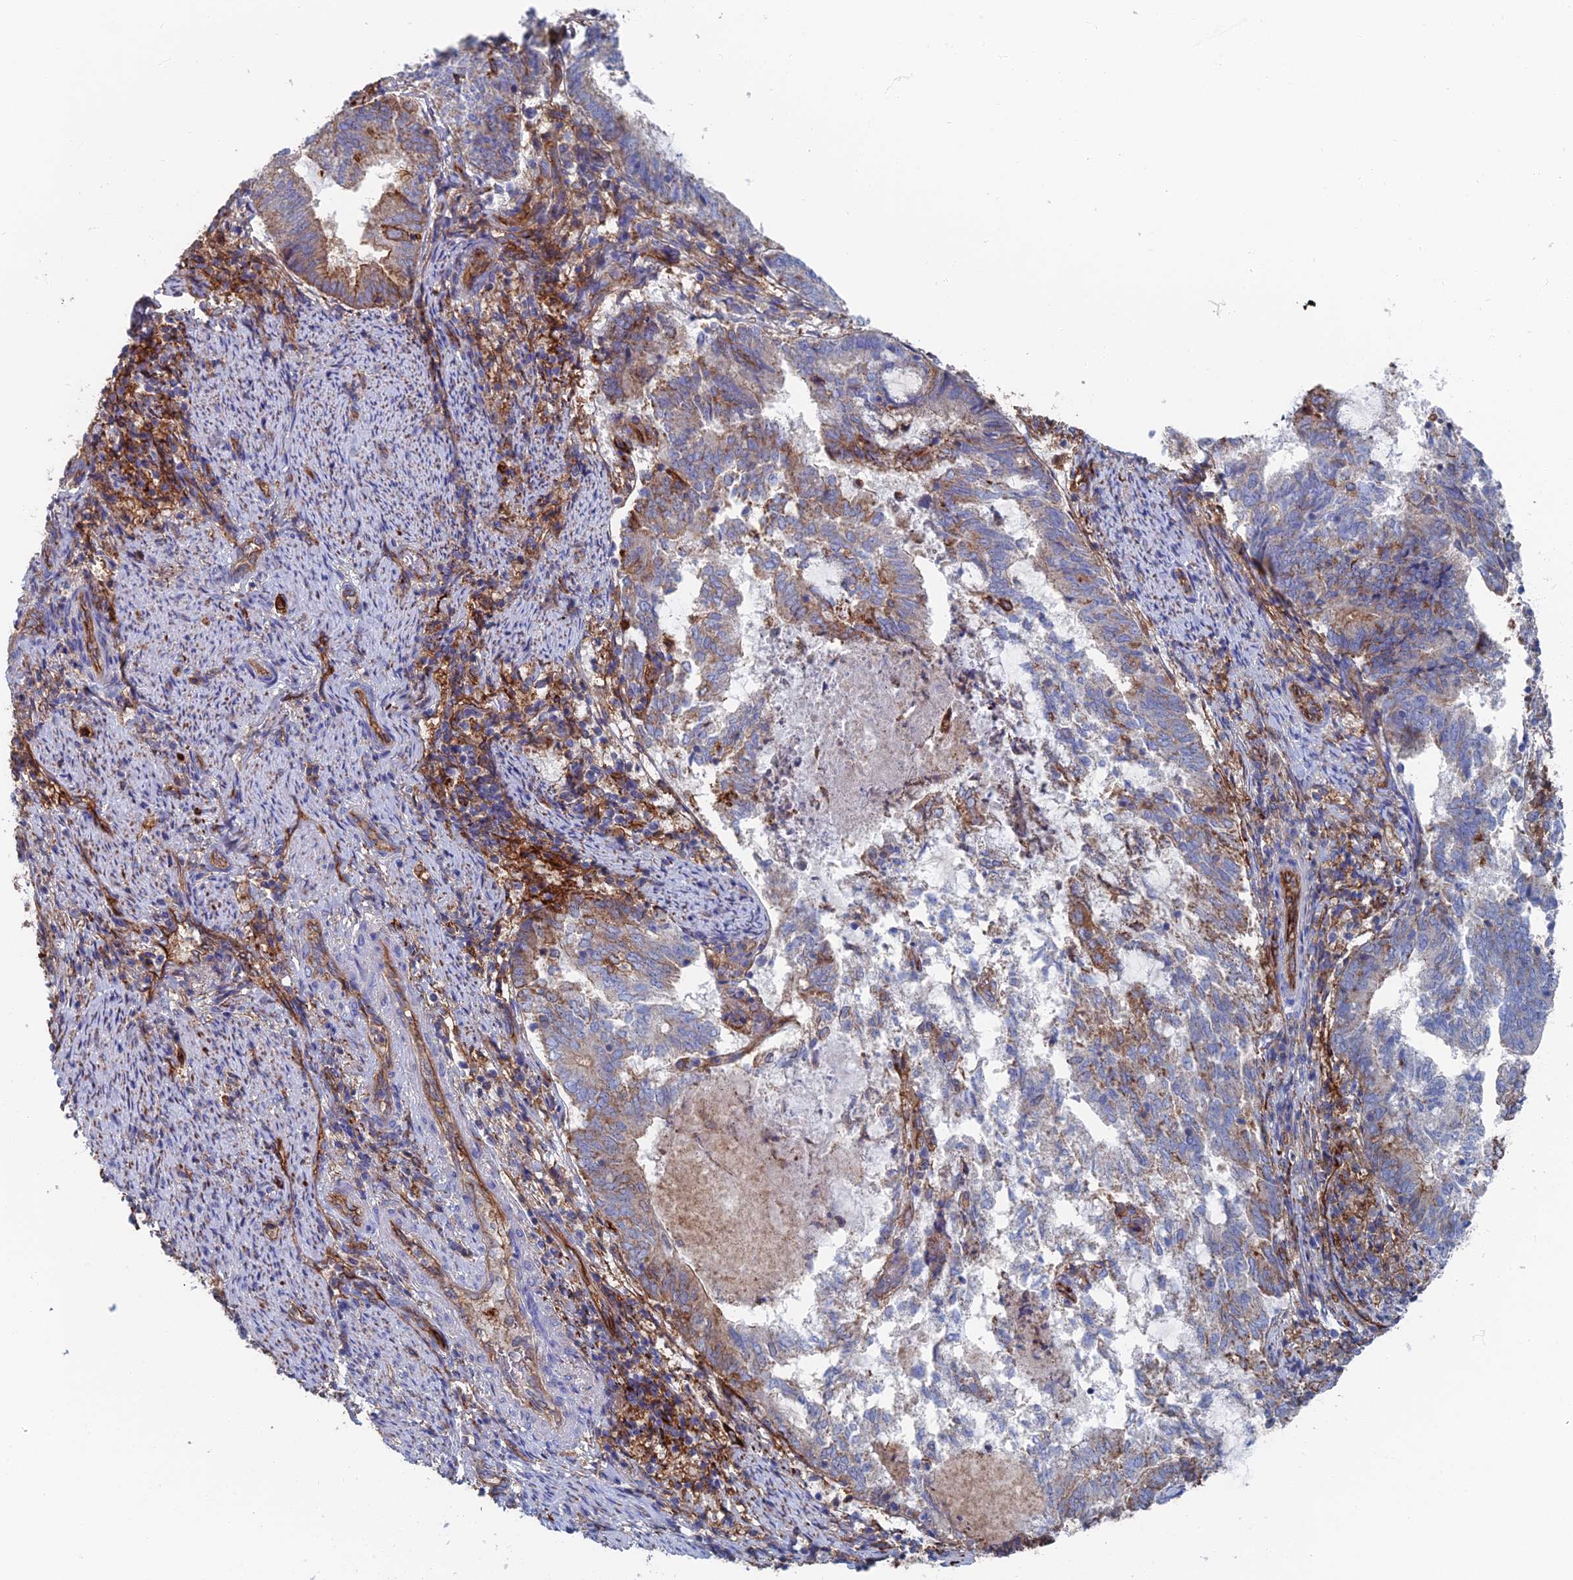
{"staining": {"intensity": "moderate", "quantity": "<25%", "location": "cytoplasmic/membranous"}, "tissue": "endometrial cancer", "cell_type": "Tumor cells", "image_type": "cancer", "snomed": [{"axis": "morphology", "description": "Adenocarcinoma, NOS"}, {"axis": "topography", "description": "Endometrium"}], "caption": "There is low levels of moderate cytoplasmic/membranous positivity in tumor cells of endometrial adenocarcinoma, as demonstrated by immunohistochemical staining (brown color).", "gene": "SNX11", "patient": {"sex": "female", "age": 80}}